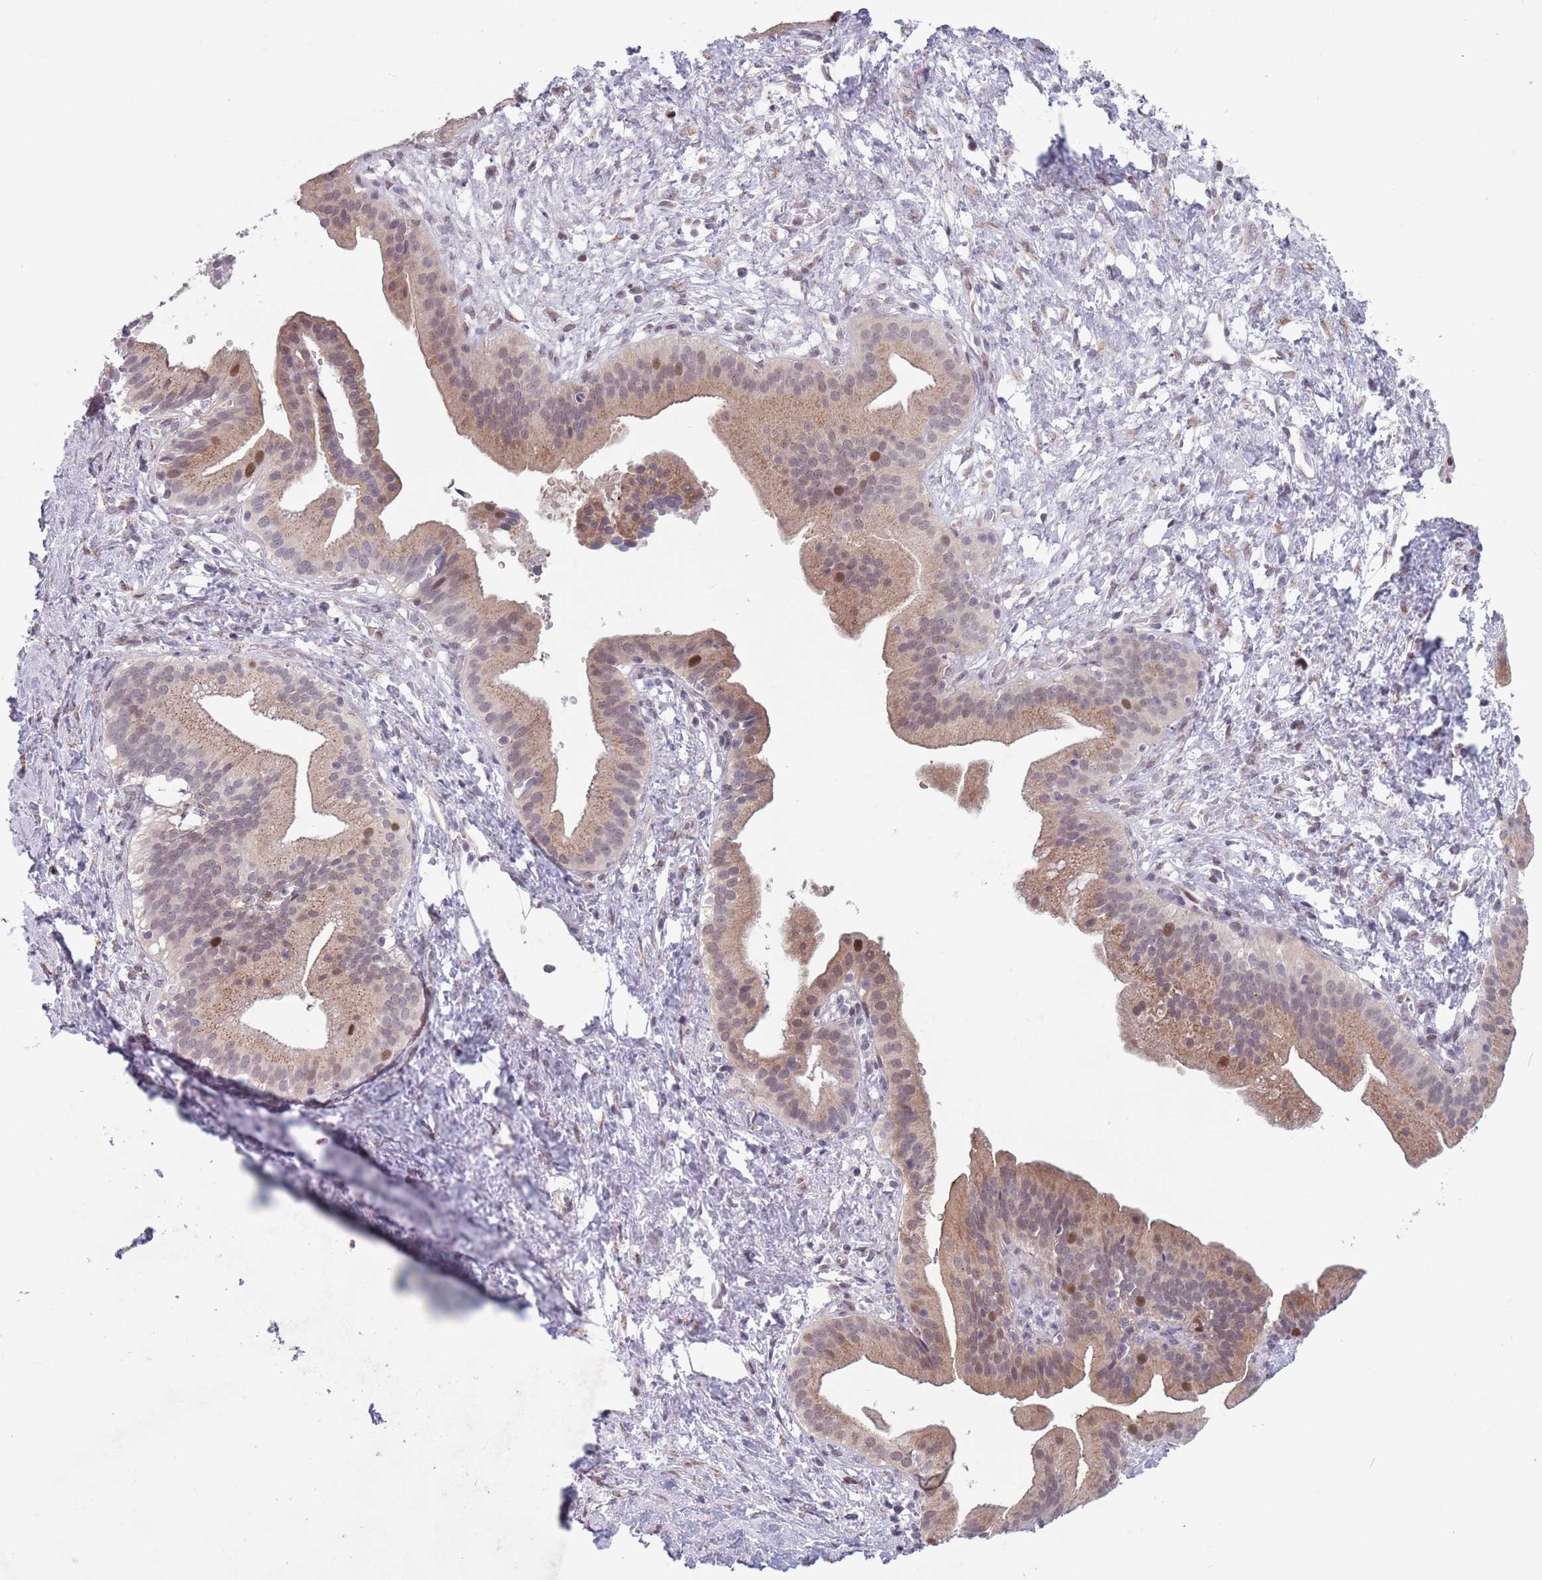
{"staining": {"intensity": "moderate", "quantity": ">75%", "location": "cytoplasmic/membranous,nuclear"}, "tissue": "pancreatic cancer", "cell_type": "Tumor cells", "image_type": "cancer", "snomed": [{"axis": "morphology", "description": "Adenocarcinoma, NOS"}, {"axis": "topography", "description": "Pancreas"}], "caption": "Tumor cells reveal moderate cytoplasmic/membranous and nuclear staining in approximately >75% of cells in pancreatic adenocarcinoma.", "gene": "ZKSCAN2", "patient": {"sex": "male", "age": 68}}